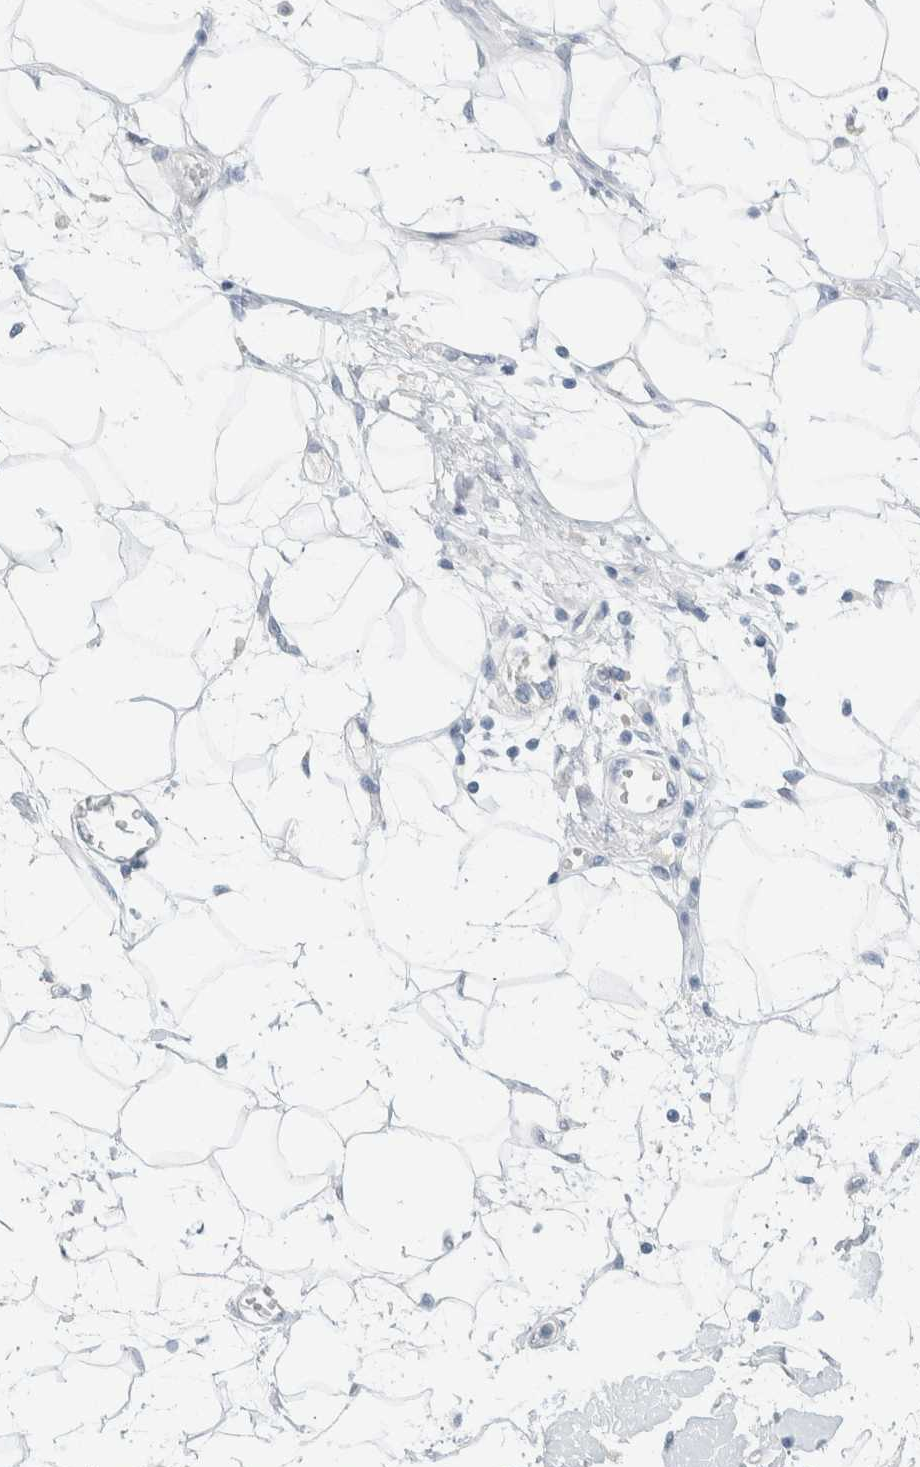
{"staining": {"intensity": "negative", "quantity": "none", "location": "none"}, "tissue": "adipose tissue", "cell_type": "Adipocytes", "image_type": "normal", "snomed": [{"axis": "morphology", "description": "Normal tissue, NOS"}, {"axis": "morphology", "description": "Adenocarcinoma, NOS"}, {"axis": "topography", "description": "Duodenum"}, {"axis": "topography", "description": "Peripheral nerve tissue"}], "caption": "DAB immunohistochemical staining of normal human adipose tissue reveals no significant positivity in adipocytes. Nuclei are stained in blue.", "gene": "ALOX12B", "patient": {"sex": "female", "age": 60}}